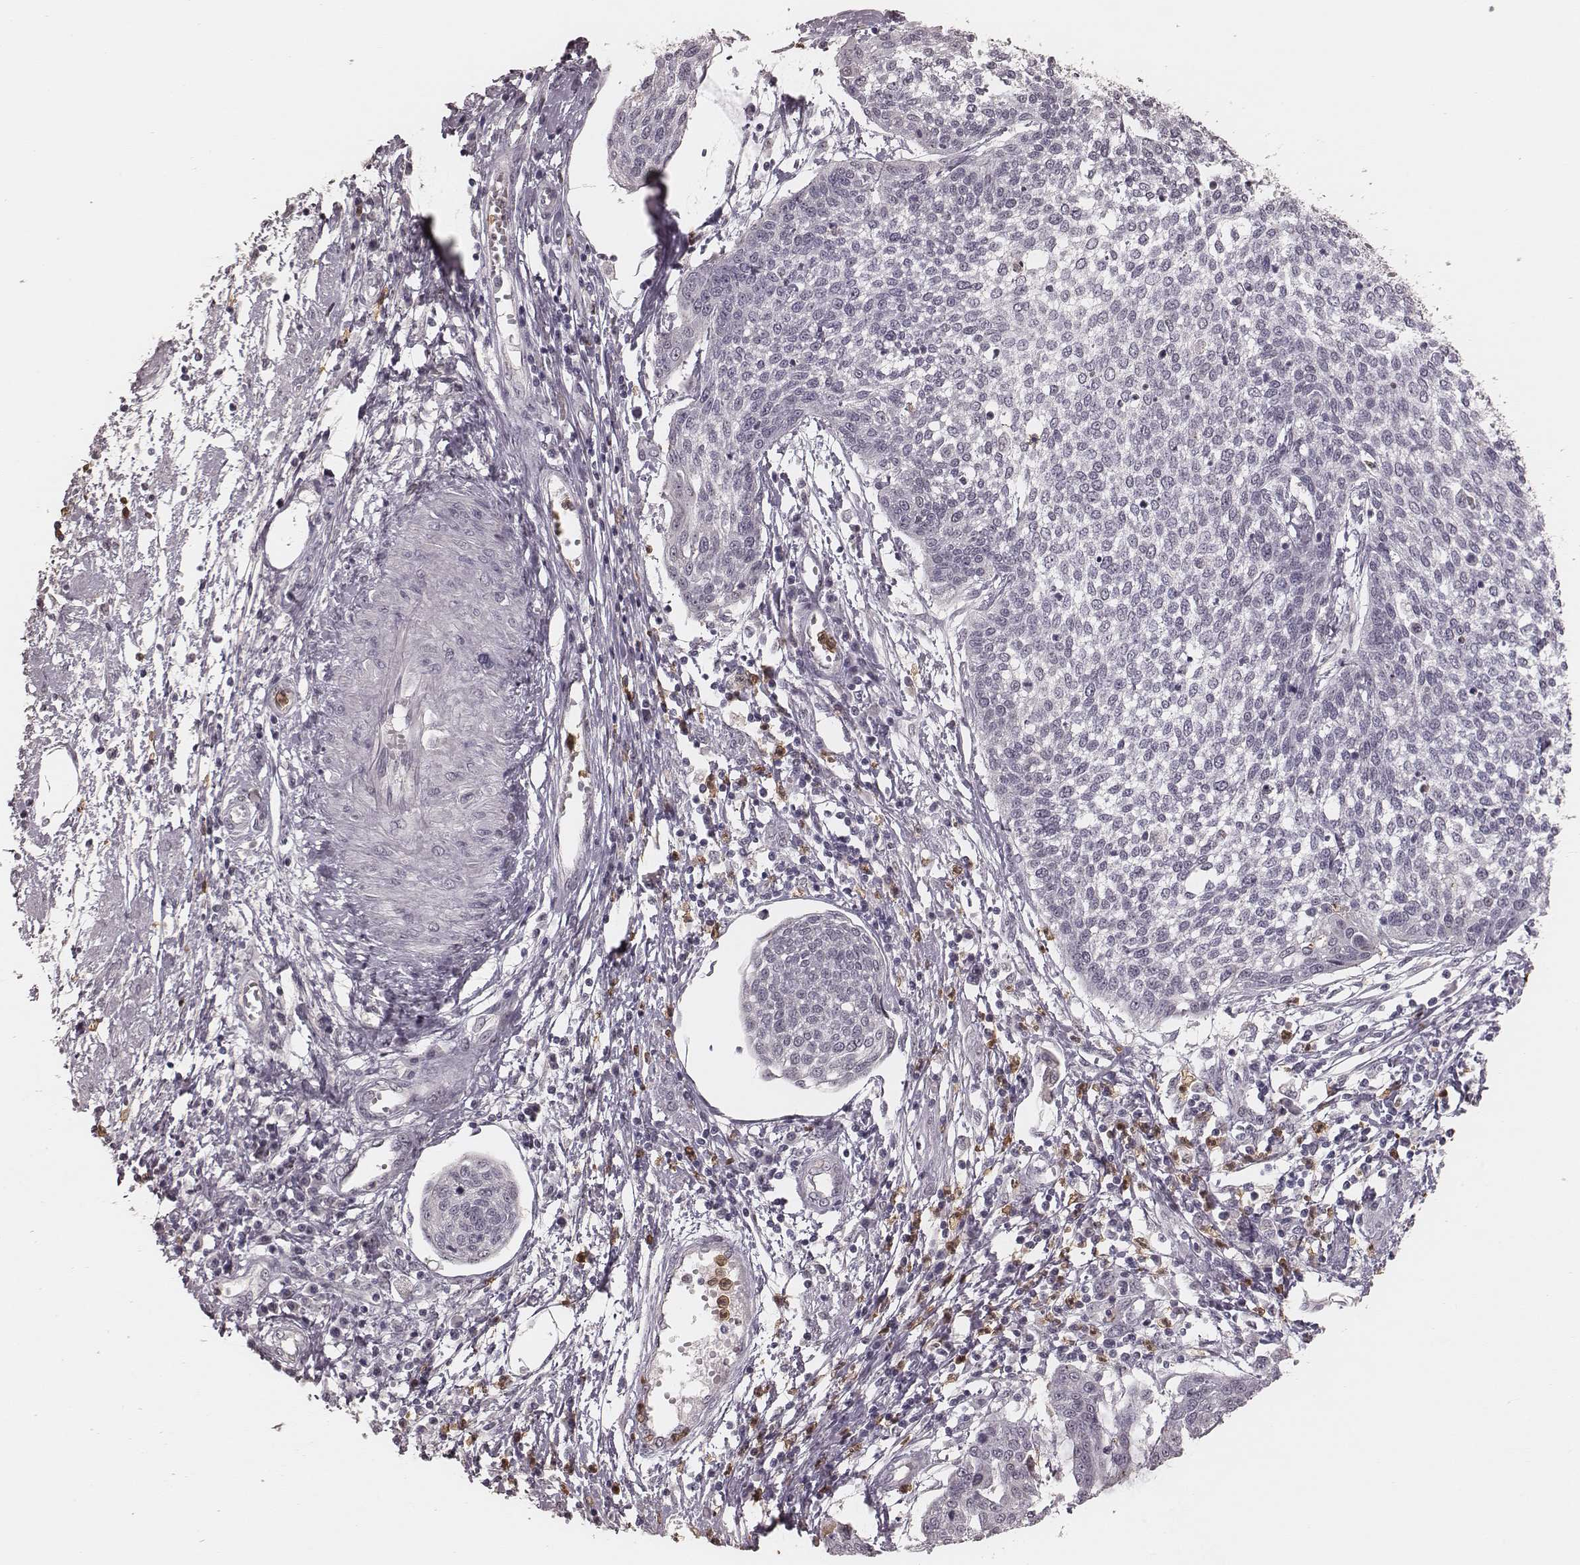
{"staining": {"intensity": "negative", "quantity": "none", "location": "none"}, "tissue": "cervical cancer", "cell_type": "Tumor cells", "image_type": "cancer", "snomed": [{"axis": "morphology", "description": "Squamous cell carcinoma, NOS"}, {"axis": "topography", "description": "Cervix"}], "caption": "DAB (3,3'-diaminobenzidine) immunohistochemical staining of squamous cell carcinoma (cervical) demonstrates no significant positivity in tumor cells.", "gene": "KITLG", "patient": {"sex": "female", "age": 34}}